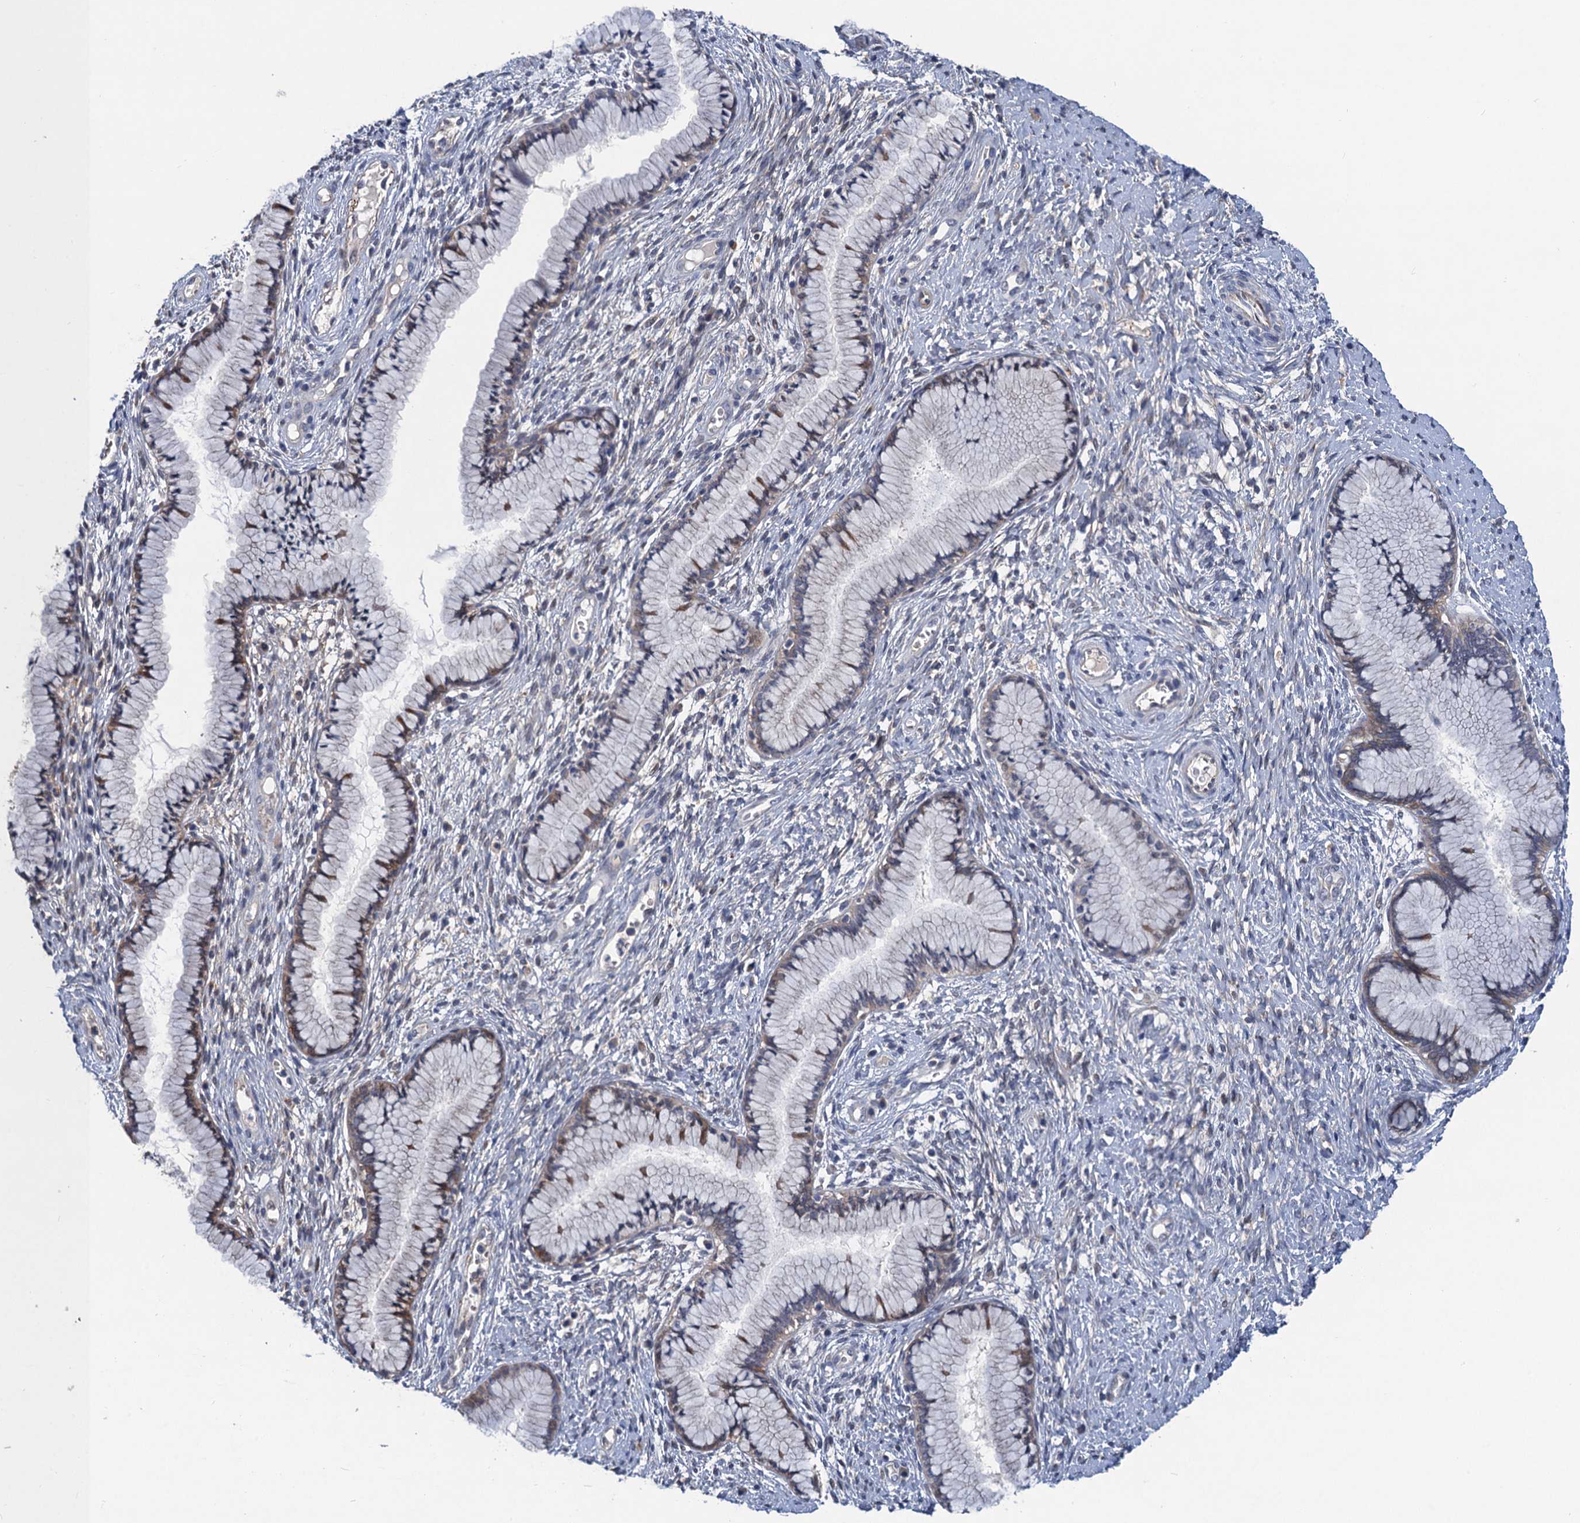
{"staining": {"intensity": "weak", "quantity": "25%-75%", "location": "cytoplasmic/membranous"}, "tissue": "cervix", "cell_type": "Glandular cells", "image_type": "normal", "snomed": [{"axis": "morphology", "description": "Normal tissue, NOS"}, {"axis": "topography", "description": "Cervix"}], "caption": "Glandular cells demonstrate low levels of weak cytoplasmic/membranous staining in about 25%-75% of cells in normal cervix. (DAB (3,3'-diaminobenzidine) IHC, brown staining for protein, blue staining for nuclei).", "gene": "TRAF7", "patient": {"sex": "female", "age": 42}}